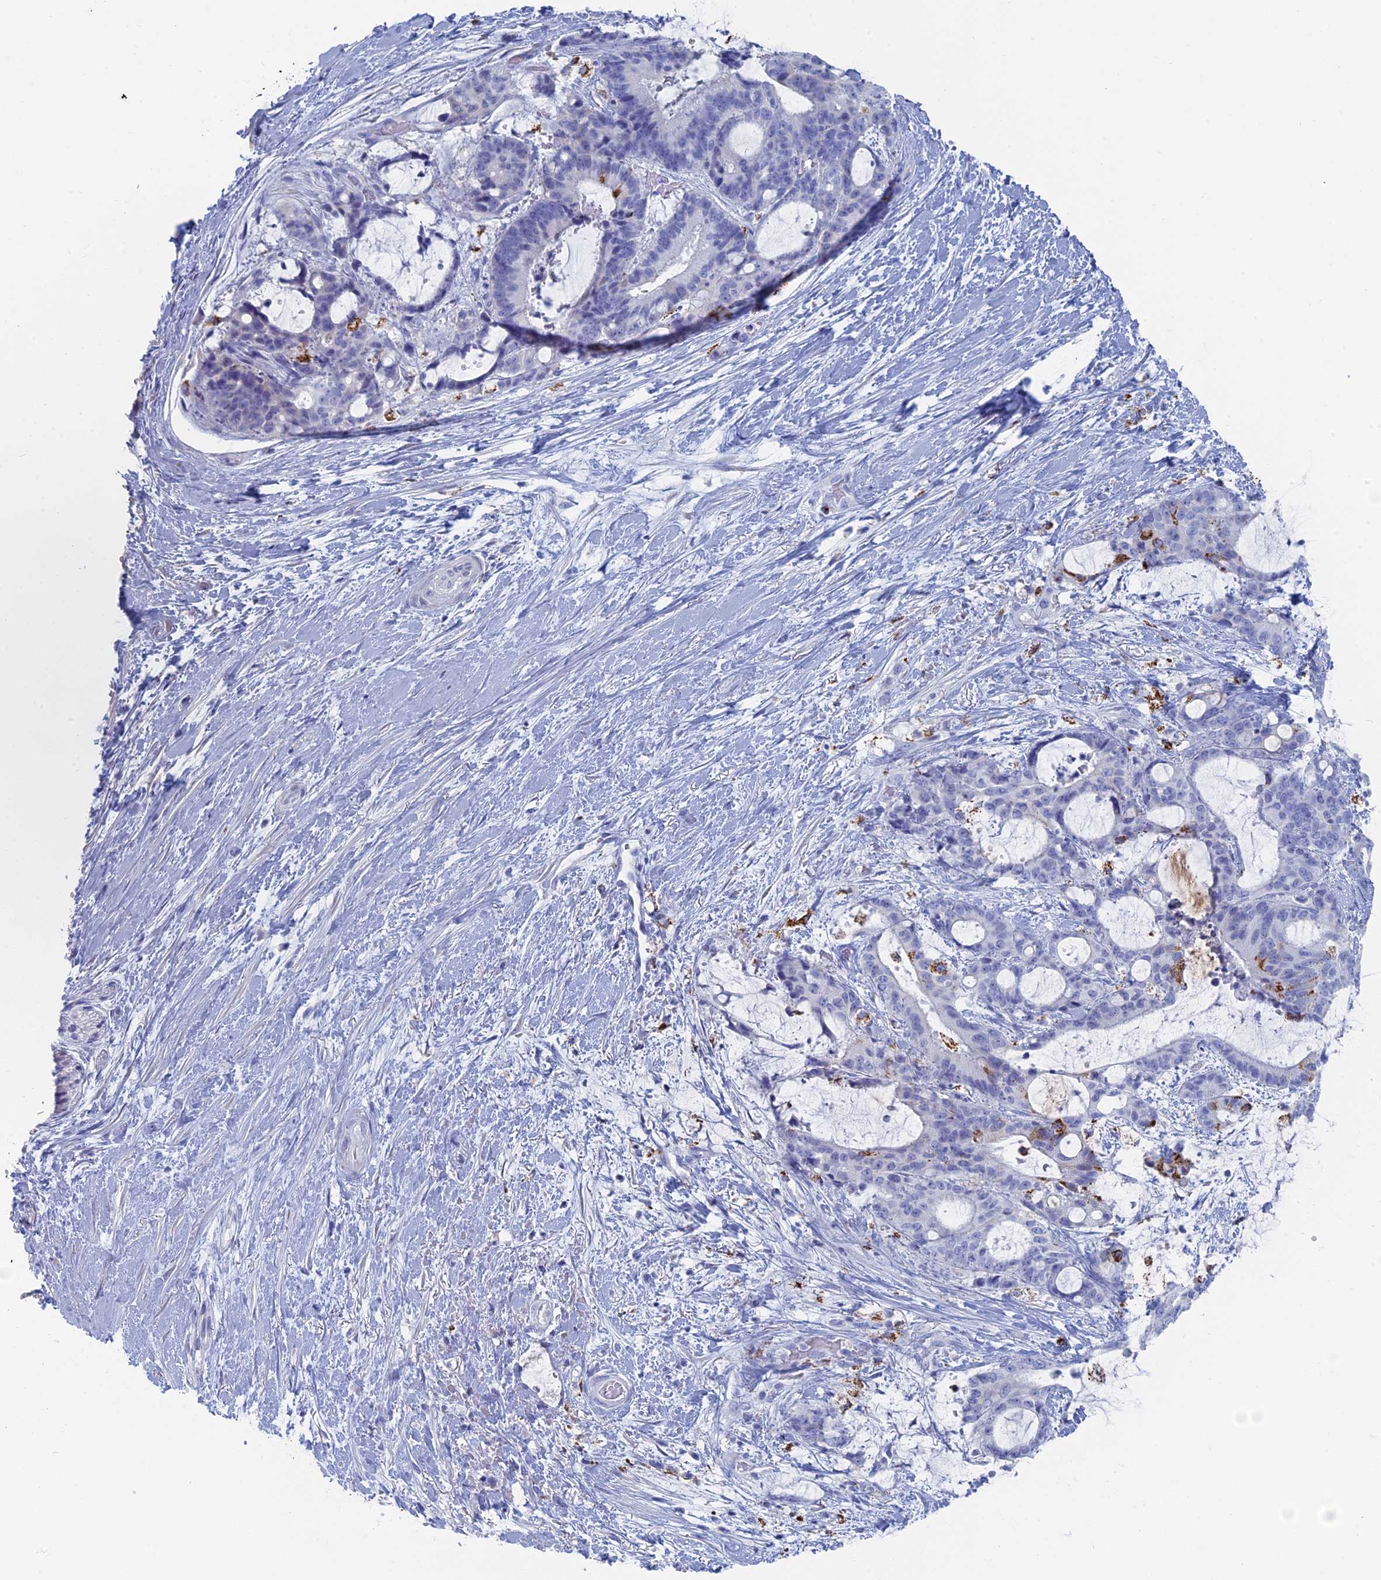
{"staining": {"intensity": "negative", "quantity": "none", "location": "none"}, "tissue": "liver cancer", "cell_type": "Tumor cells", "image_type": "cancer", "snomed": [{"axis": "morphology", "description": "Normal tissue, NOS"}, {"axis": "morphology", "description": "Cholangiocarcinoma"}, {"axis": "topography", "description": "Liver"}, {"axis": "topography", "description": "Peripheral nerve tissue"}], "caption": "This is an IHC histopathology image of cholangiocarcinoma (liver). There is no expression in tumor cells.", "gene": "ALMS1", "patient": {"sex": "female", "age": 73}}